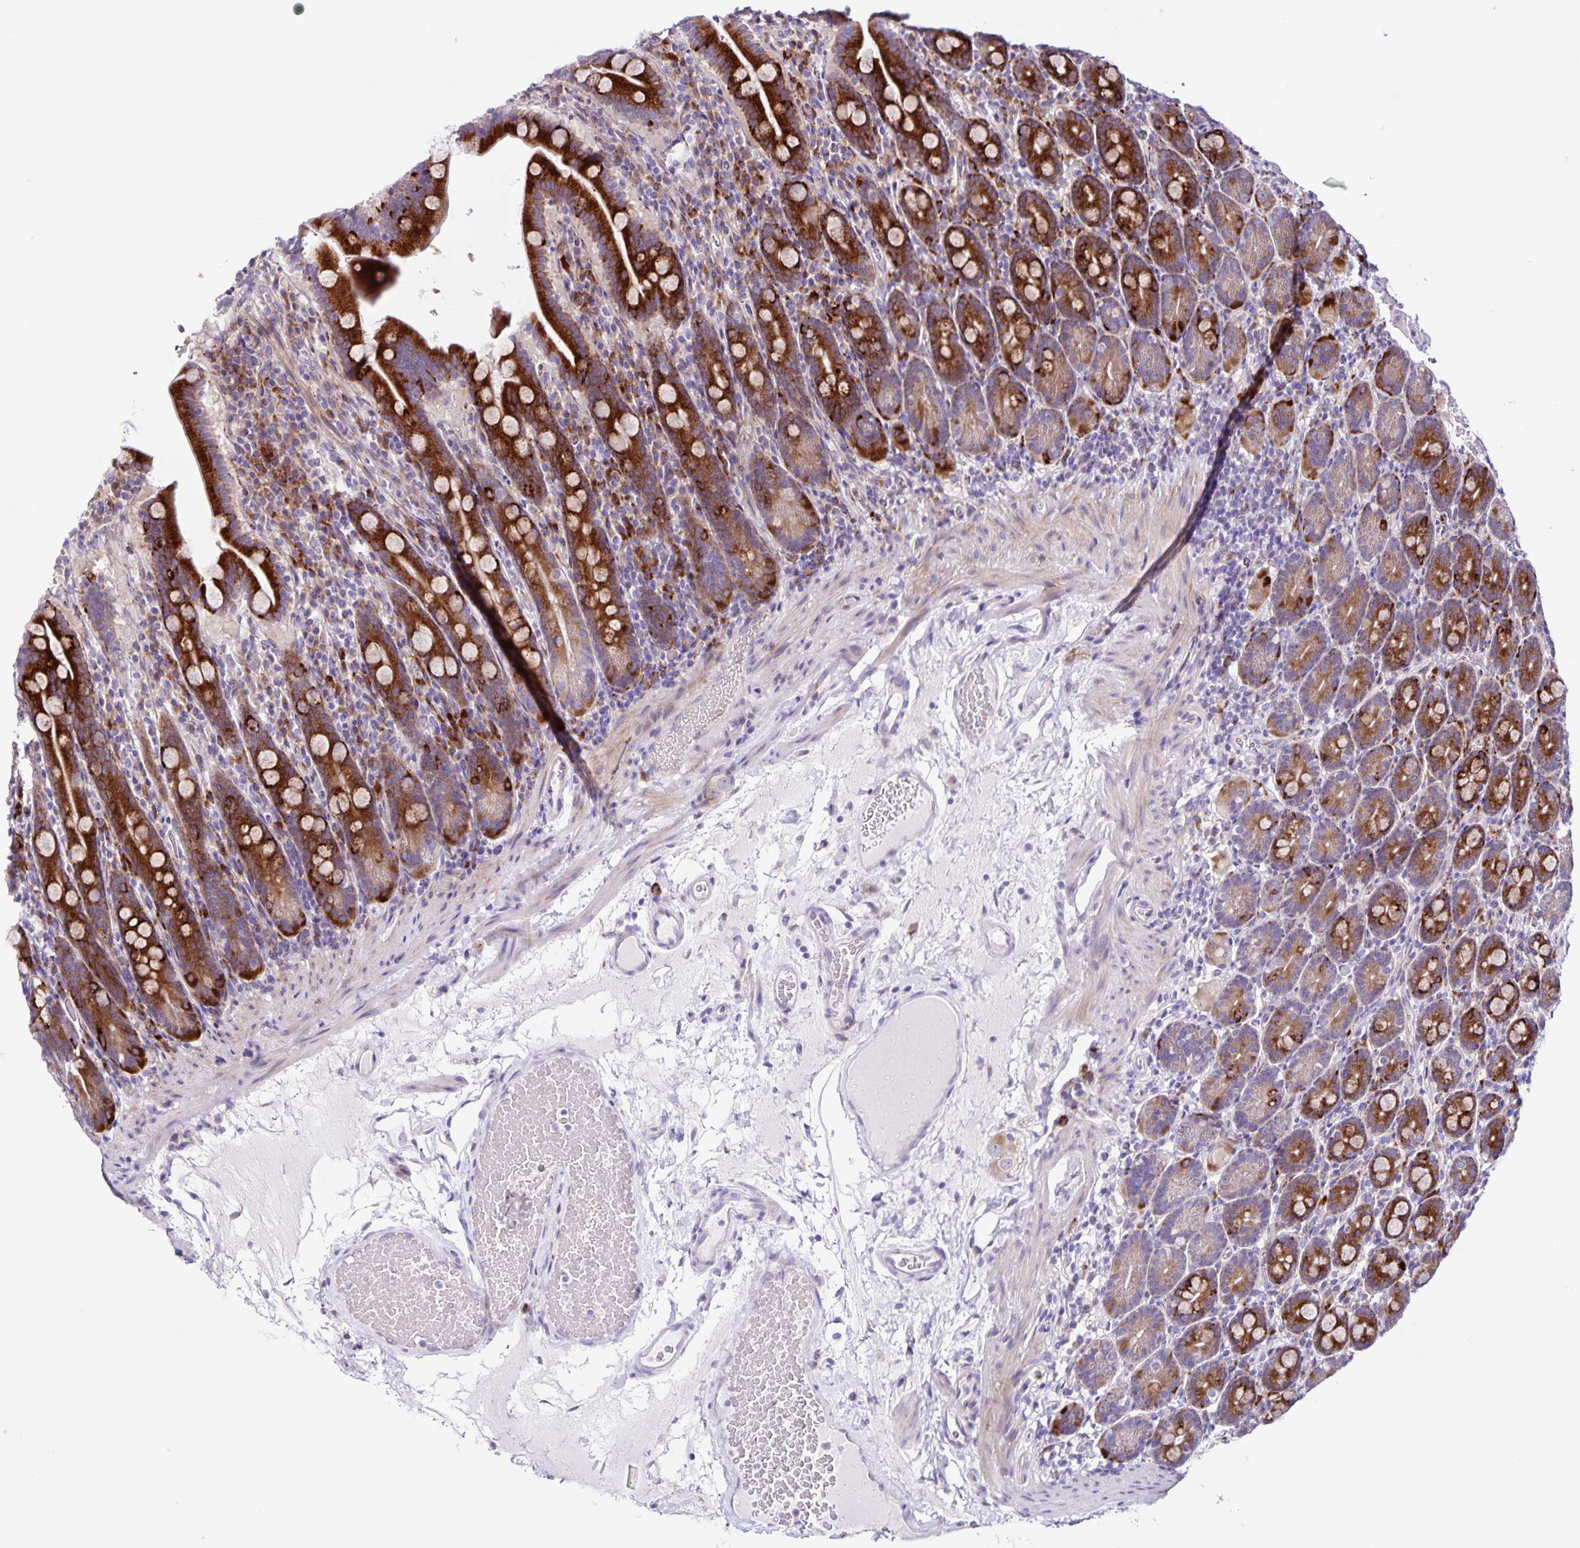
{"staining": {"intensity": "strong", "quantity": ">75%", "location": "cytoplasmic/membranous"}, "tissue": "small intestine", "cell_type": "Glandular cells", "image_type": "normal", "snomed": [{"axis": "morphology", "description": "Normal tissue, NOS"}, {"axis": "topography", "description": "Small intestine"}], "caption": "About >75% of glandular cells in normal small intestine exhibit strong cytoplasmic/membranous protein staining as visualized by brown immunohistochemical staining.", "gene": "OSBPL5", "patient": {"sex": "male", "age": 26}}